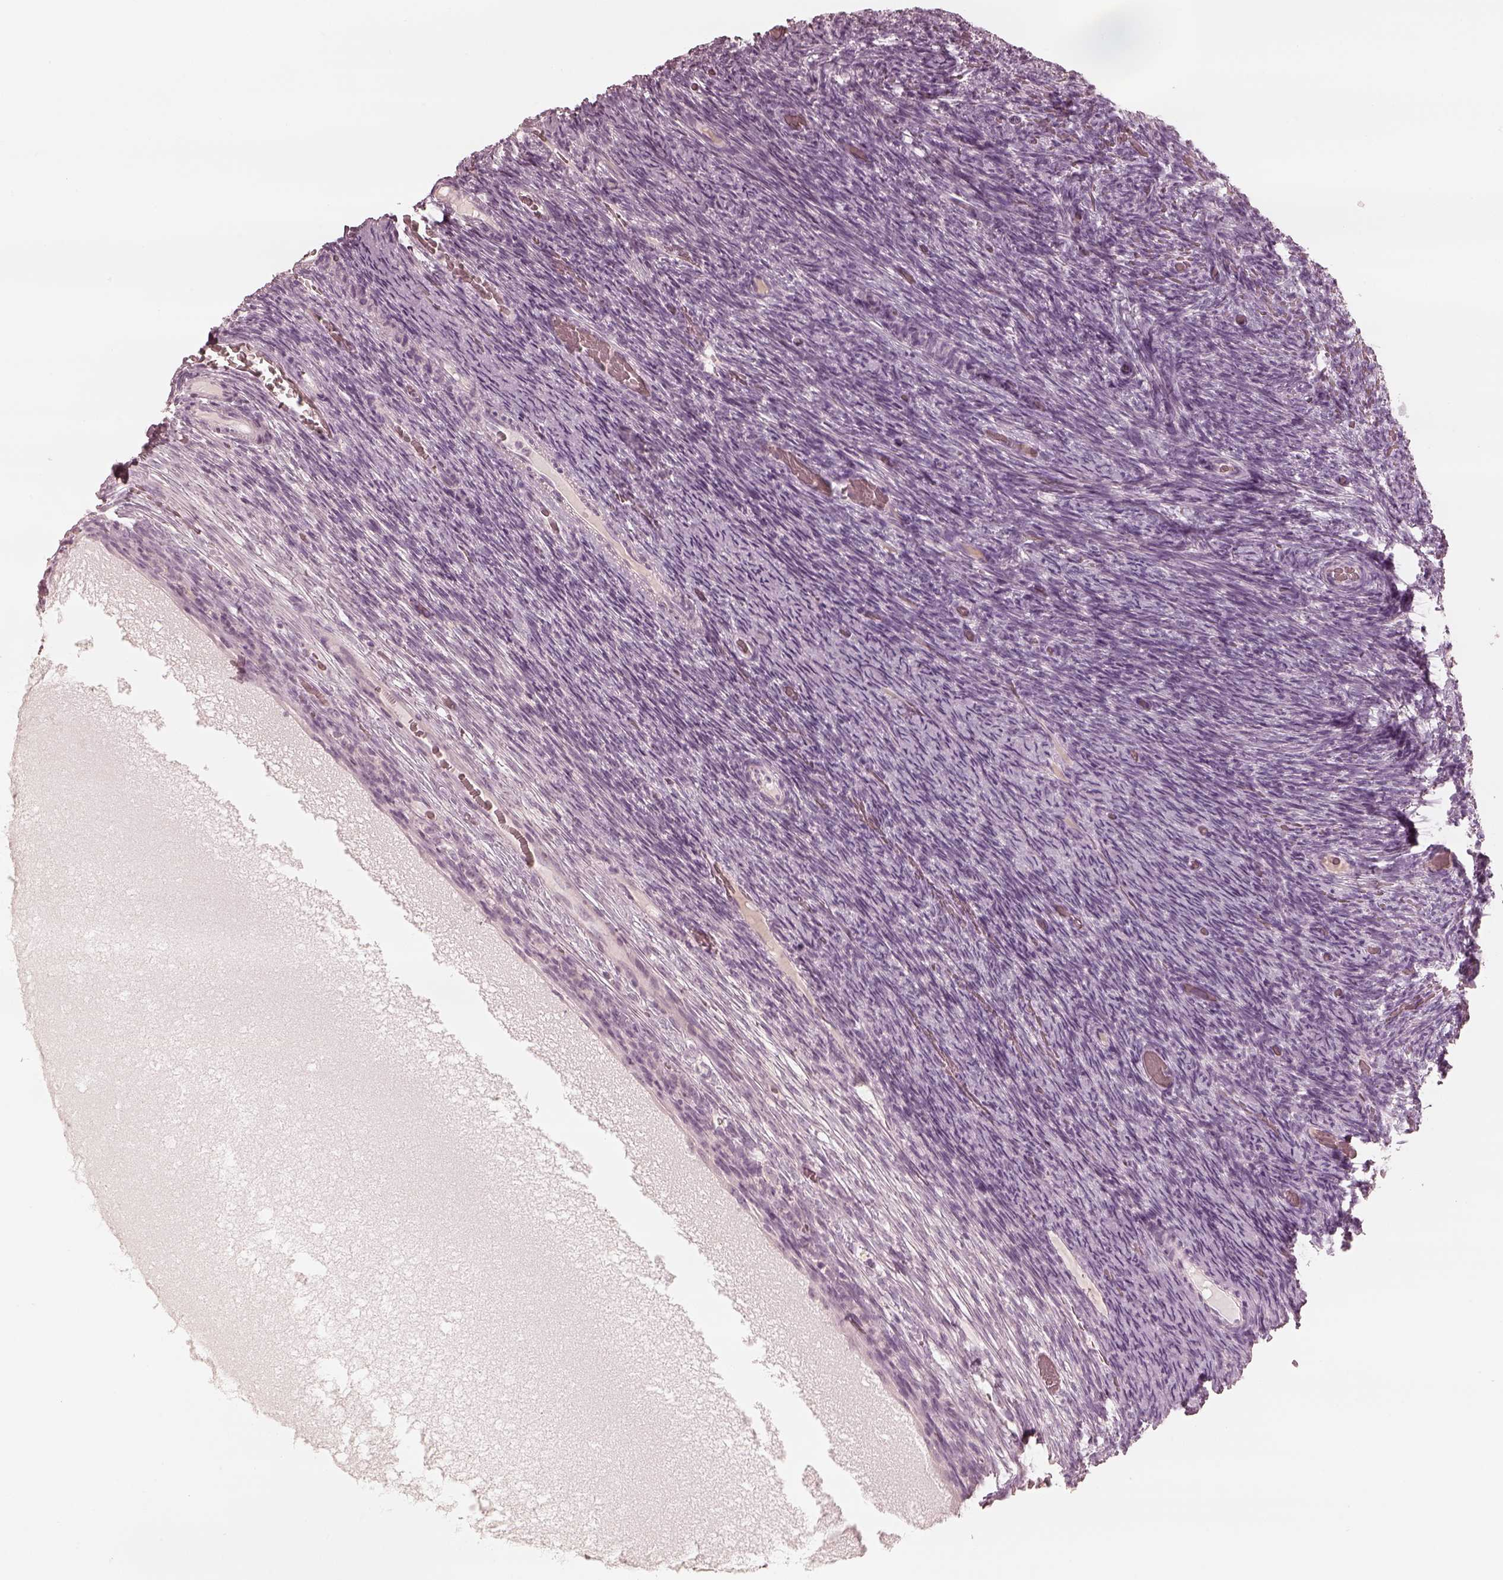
{"staining": {"intensity": "negative", "quantity": "none", "location": "none"}, "tissue": "ovary", "cell_type": "Ovarian stroma cells", "image_type": "normal", "snomed": [{"axis": "morphology", "description": "Normal tissue, NOS"}, {"axis": "topography", "description": "Ovary"}], "caption": "There is no significant staining in ovarian stroma cells of ovary. (Immunohistochemistry (ihc), brightfield microscopy, high magnification).", "gene": "CALR3", "patient": {"sex": "female", "age": 34}}